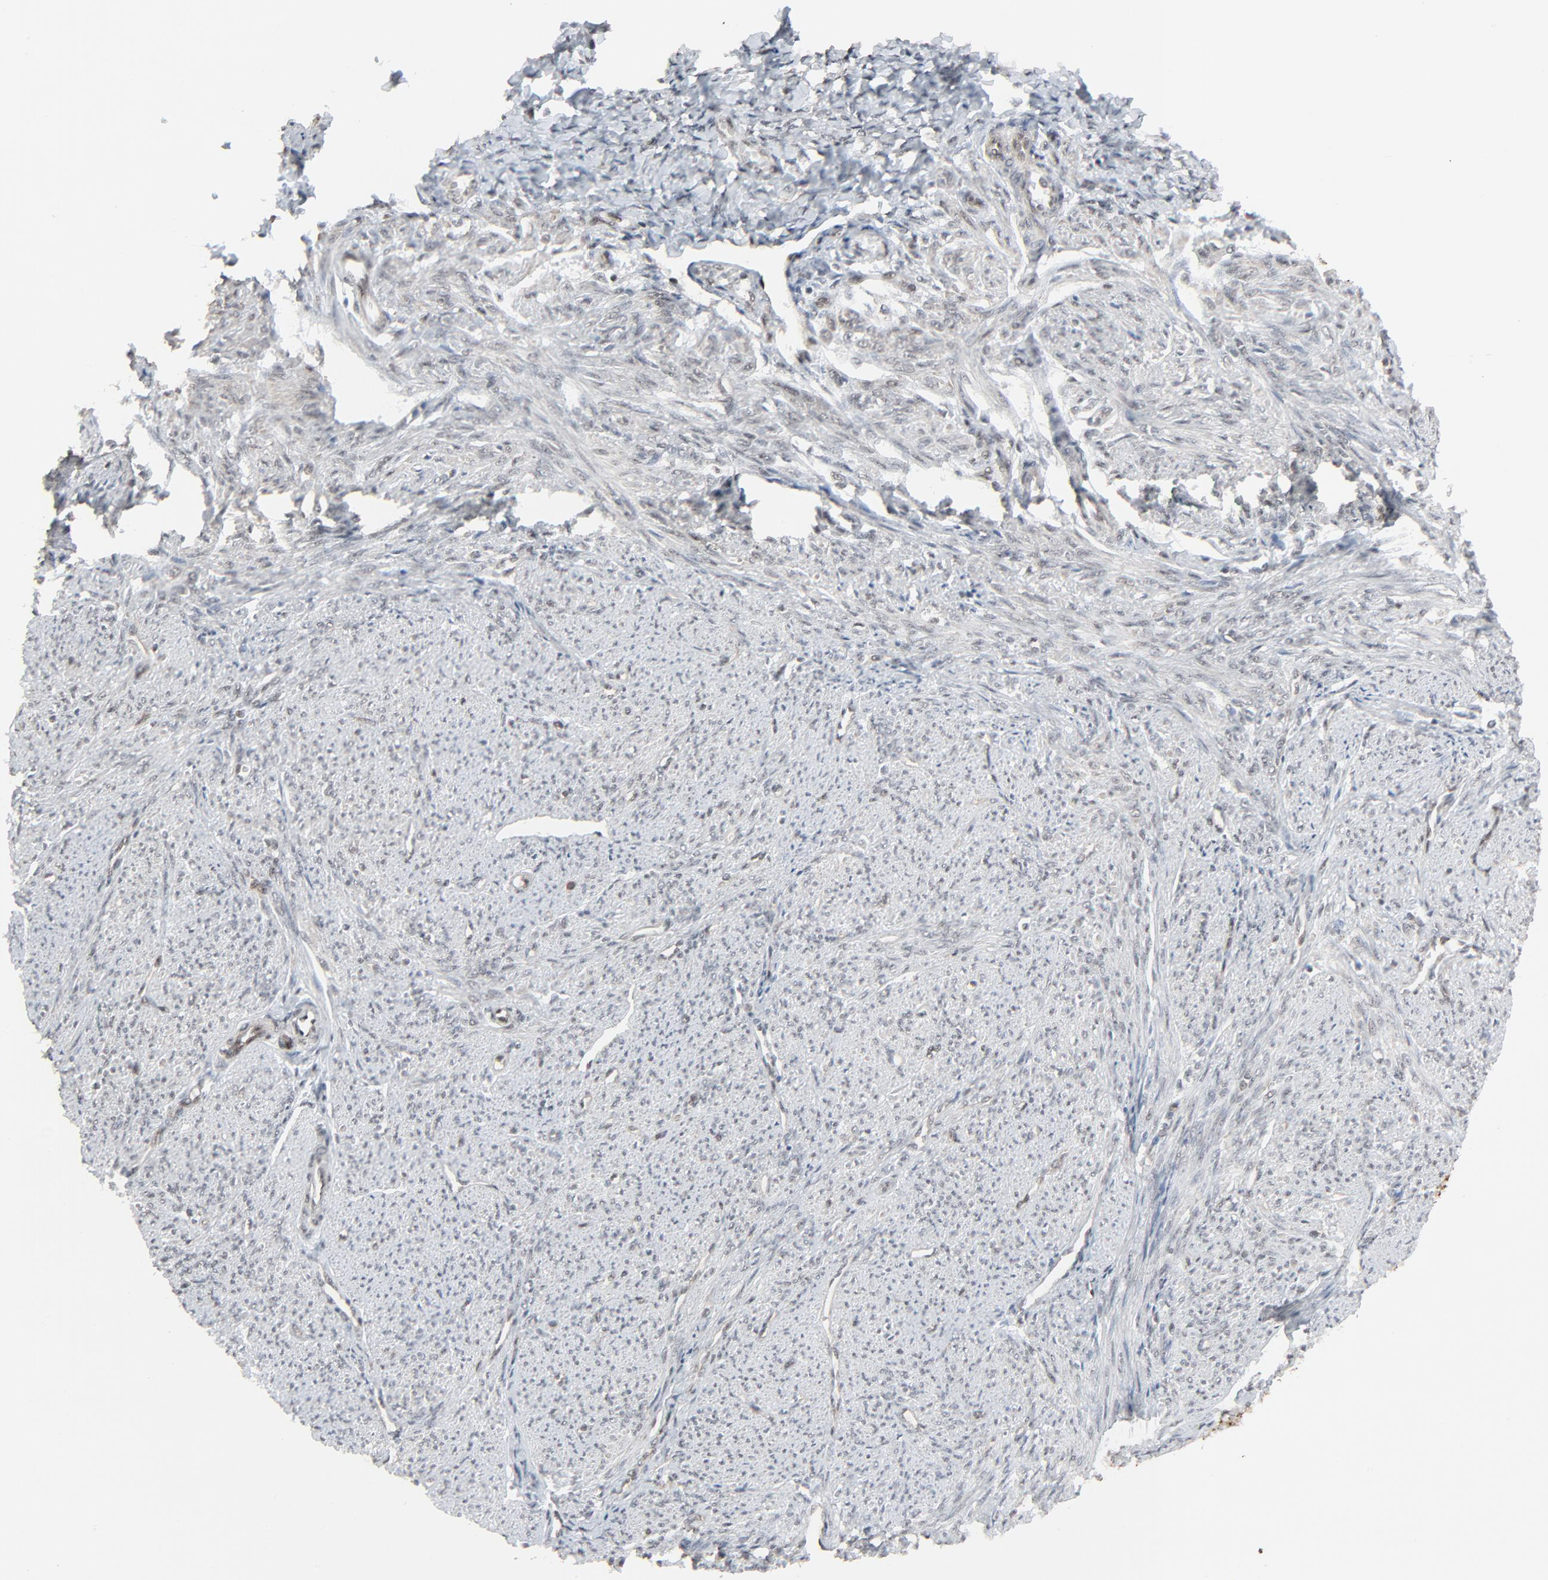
{"staining": {"intensity": "weak", "quantity": "25%-75%", "location": "cytoplasmic/membranous,nuclear"}, "tissue": "smooth muscle", "cell_type": "Smooth muscle cells", "image_type": "normal", "snomed": [{"axis": "morphology", "description": "Normal tissue, NOS"}, {"axis": "topography", "description": "Smooth muscle"}], "caption": "Brown immunohistochemical staining in benign smooth muscle shows weak cytoplasmic/membranous,nuclear staining in about 25%-75% of smooth muscle cells. (Brightfield microscopy of DAB IHC at high magnification).", "gene": "FBXO28", "patient": {"sex": "female", "age": 65}}